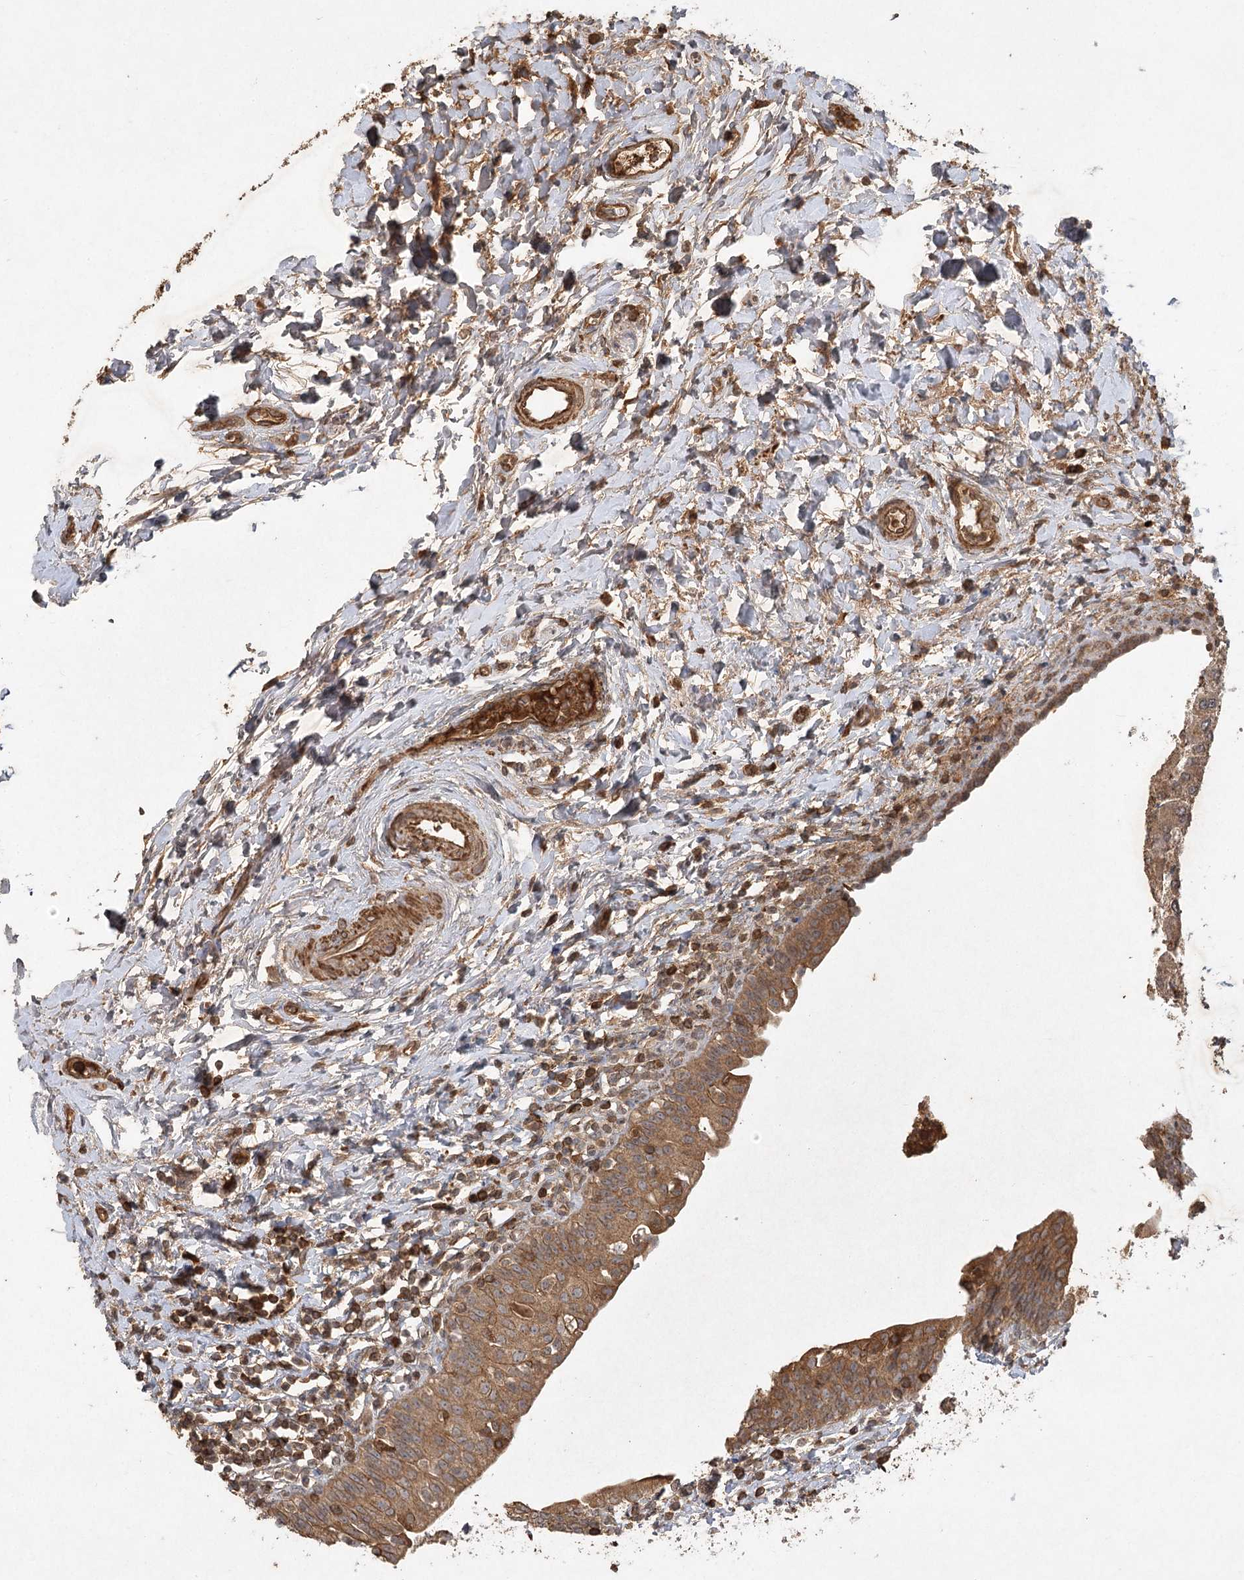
{"staining": {"intensity": "moderate", "quantity": ">75%", "location": "cytoplasmic/membranous"}, "tissue": "urinary bladder", "cell_type": "Urothelial cells", "image_type": "normal", "snomed": [{"axis": "morphology", "description": "Normal tissue, NOS"}, {"axis": "topography", "description": "Urinary bladder"}], "caption": "IHC of benign human urinary bladder shows medium levels of moderate cytoplasmic/membranous positivity in about >75% of urothelial cells. (DAB (3,3'-diaminobenzidine) IHC with brightfield microscopy, high magnification).", "gene": "ARL13A", "patient": {"sex": "male", "age": 83}}